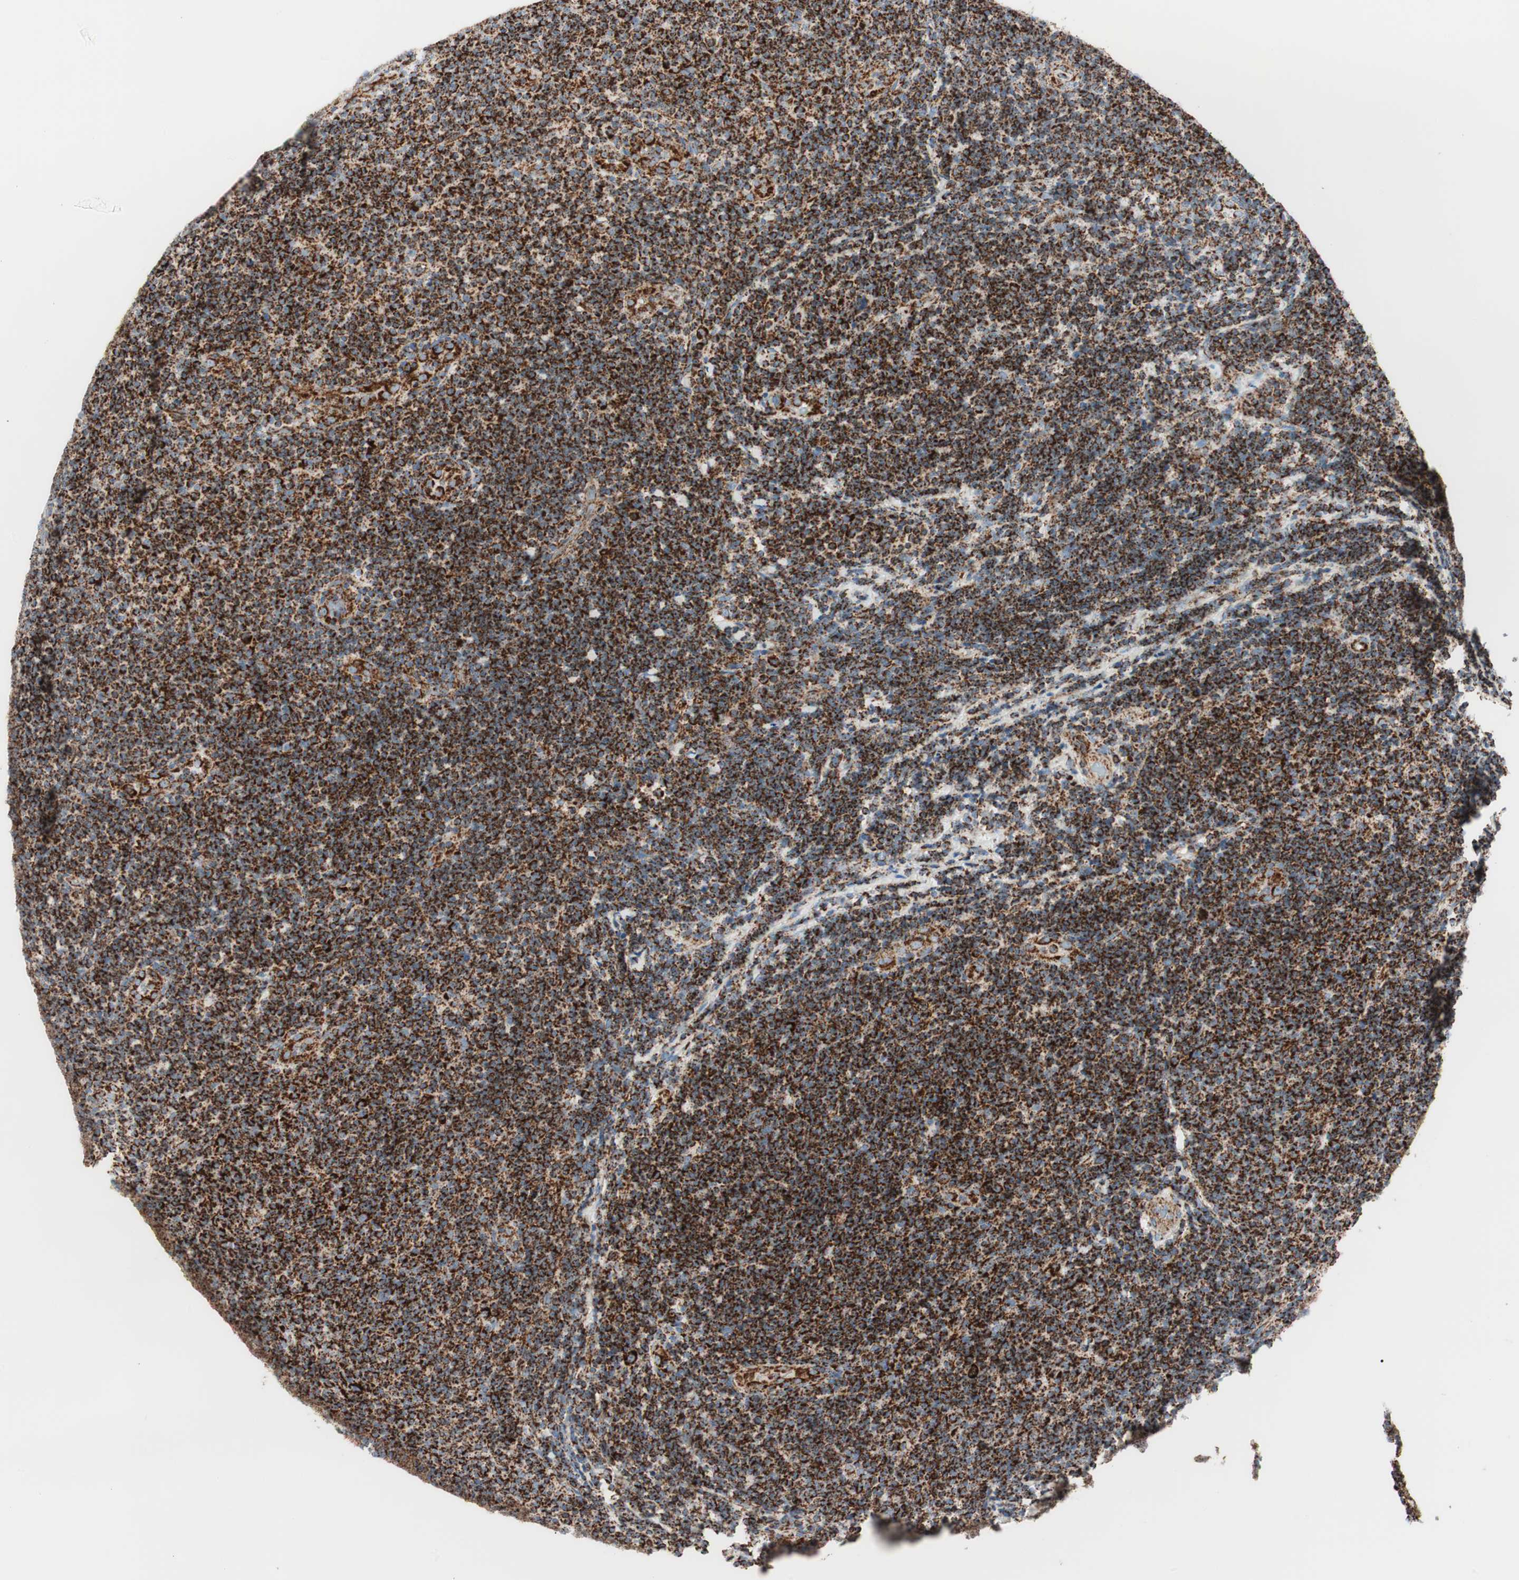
{"staining": {"intensity": "strong", "quantity": ">75%", "location": "cytoplasmic/membranous"}, "tissue": "lymphoma", "cell_type": "Tumor cells", "image_type": "cancer", "snomed": [{"axis": "morphology", "description": "Malignant lymphoma, non-Hodgkin's type, Low grade"}, {"axis": "topography", "description": "Lymph node"}], "caption": "This is an image of immunohistochemistry staining of malignant lymphoma, non-Hodgkin's type (low-grade), which shows strong expression in the cytoplasmic/membranous of tumor cells.", "gene": "TOMM20", "patient": {"sex": "male", "age": 83}}